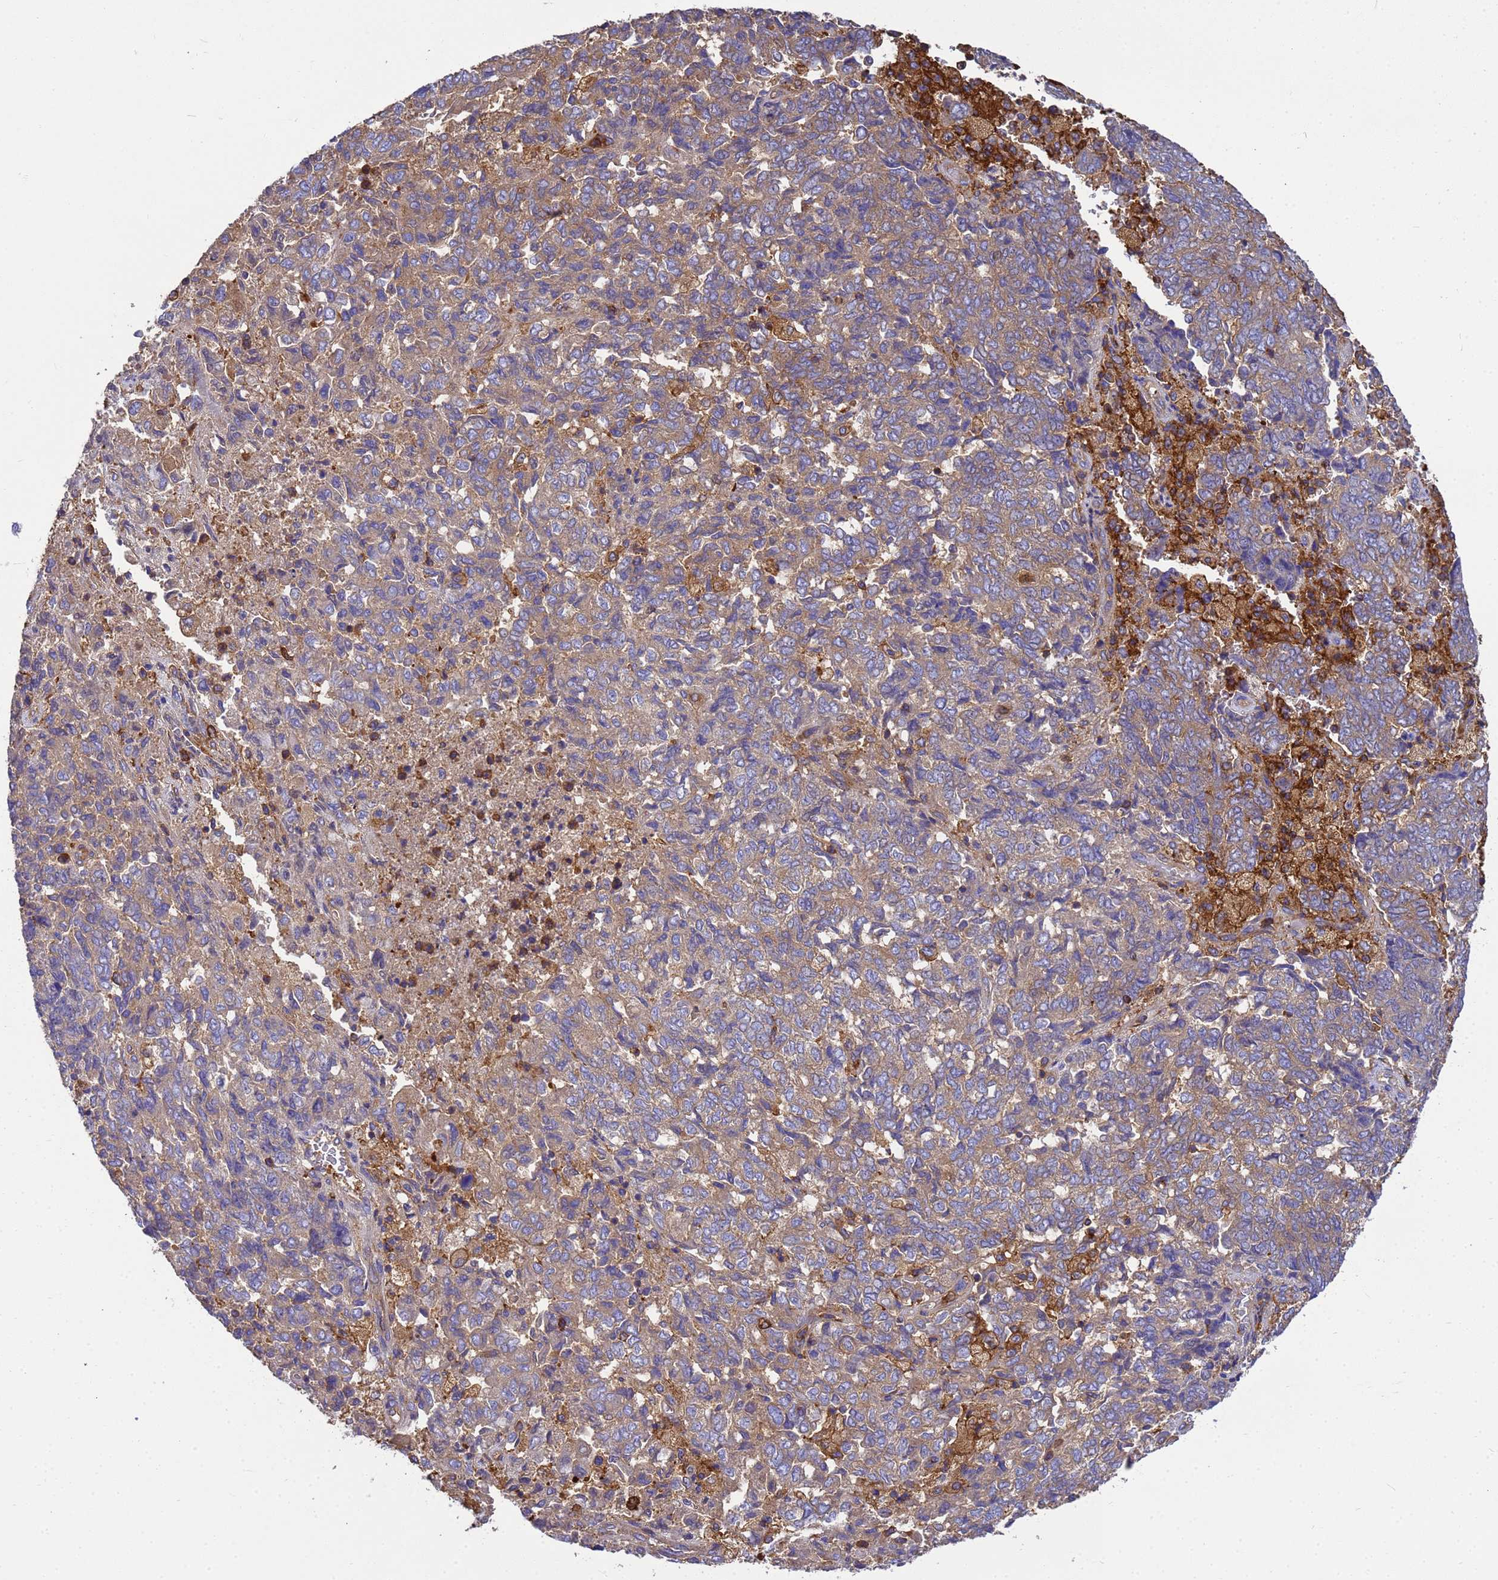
{"staining": {"intensity": "weak", "quantity": "25%-75%", "location": "cytoplasmic/membranous"}, "tissue": "endometrial cancer", "cell_type": "Tumor cells", "image_type": "cancer", "snomed": [{"axis": "morphology", "description": "Adenocarcinoma, NOS"}, {"axis": "topography", "description": "Endometrium"}], "caption": "This histopathology image exhibits endometrial adenocarcinoma stained with immunohistochemistry to label a protein in brown. The cytoplasmic/membranous of tumor cells show weak positivity for the protein. Nuclei are counter-stained blue.", "gene": "ZNF235", "patient": {"sex": "female", "age": 80}}